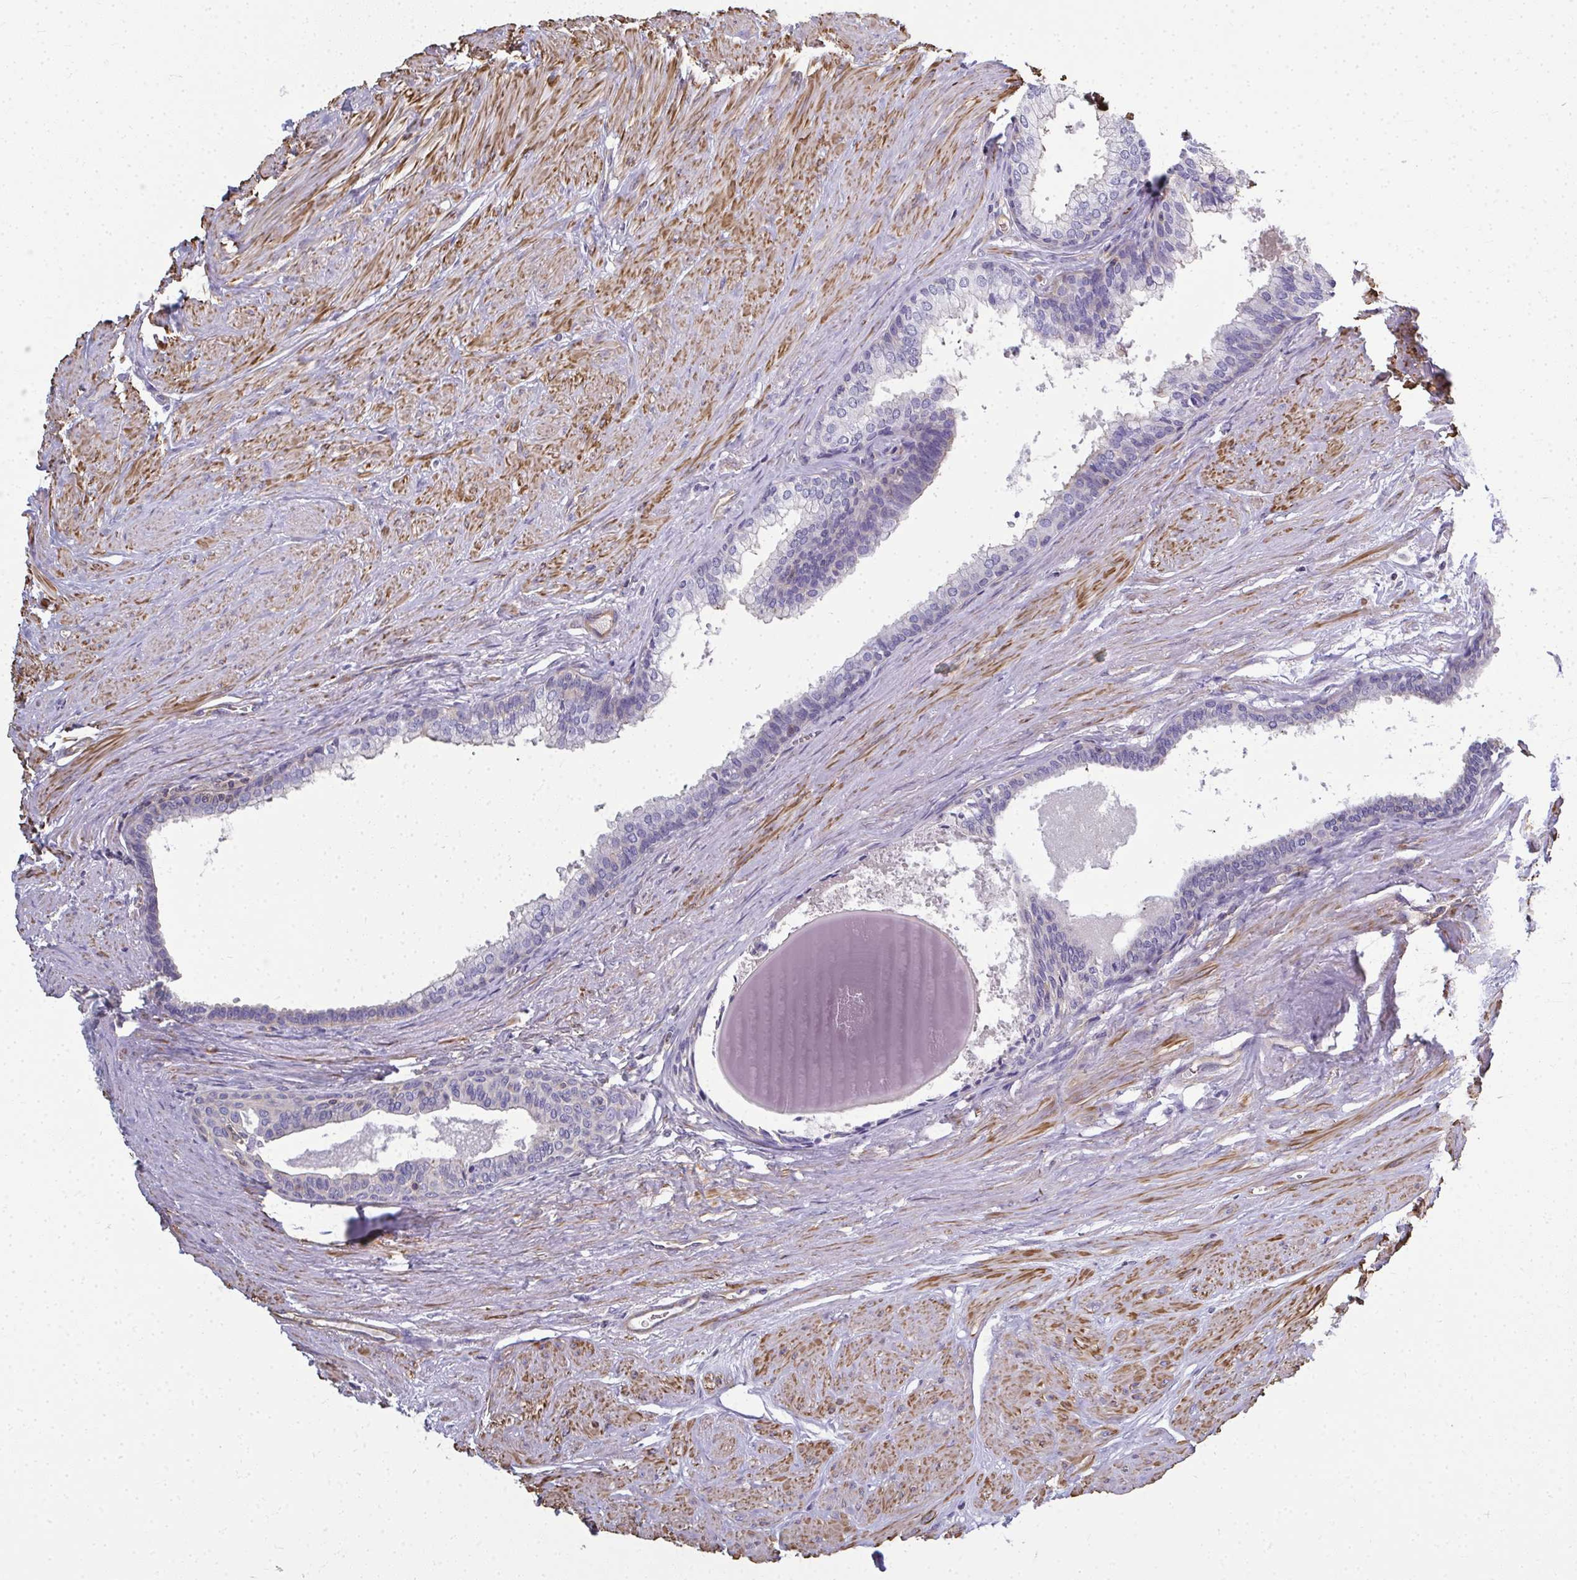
{"staining": {"intensity": "negative", "quantity": "none", "location": "none"}, "tissue": "prostate", "cell_type": "Glandular cells", "image_type": "normal", "snomed": [{"axis": "morphology", "description": "Normal tissue, NOS"}, {"axis": "topography", "description": "Prostate"}, {"axis": "topography", "description": "Peripheral nerve tissue"}], "caption": "A photomicrograph of prostate stained for a protein exhibits no brown staining in glandular cells.", "gene": "MYL1", "patient": {"sex": "male", "age": 55}}